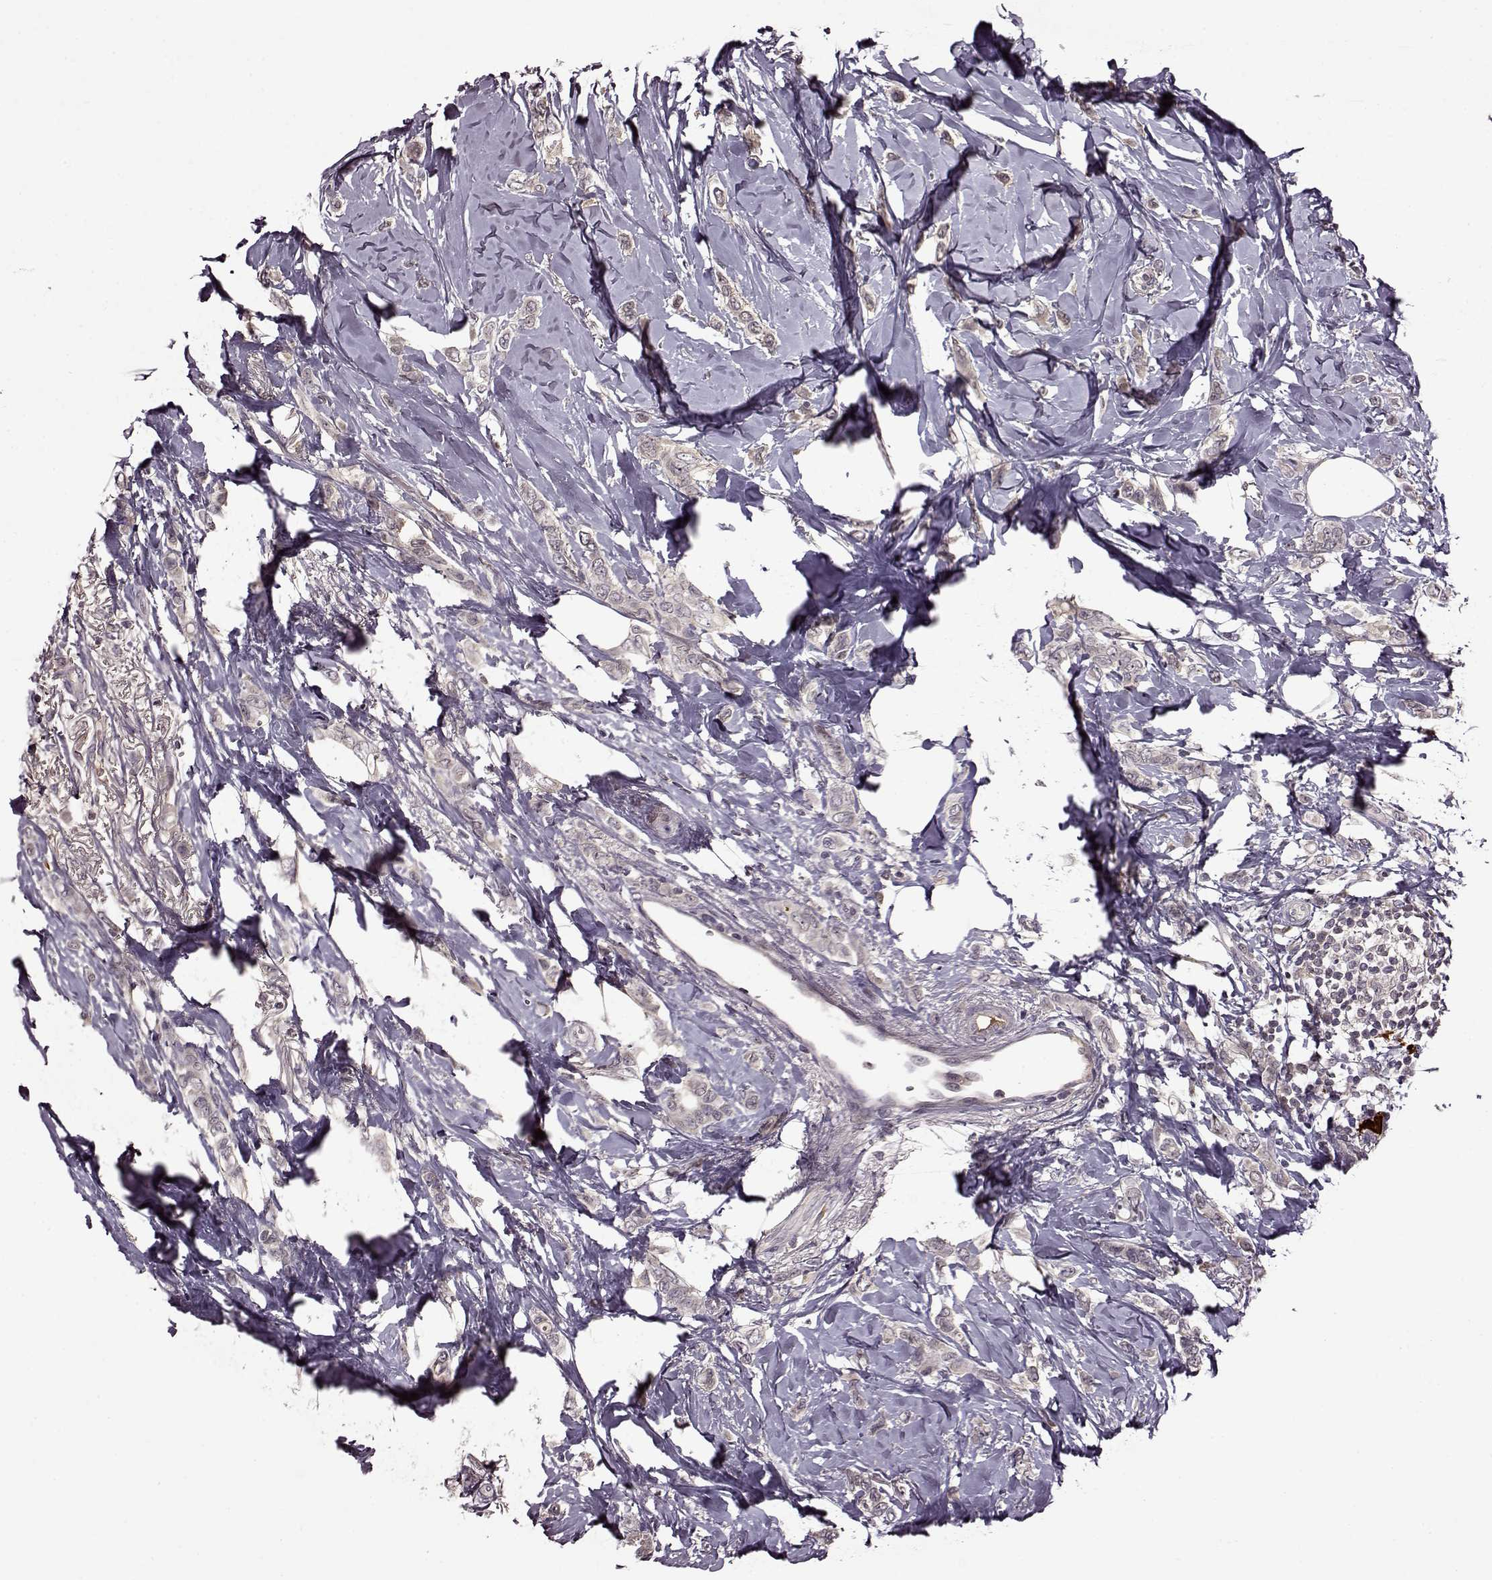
{"staining": {"intensity": "negative", "quantity": "none", "location": "none"}, "tissue": "breast cancer", "cell_type": "Tumor cells", "image_type": "cancer", "snomed": [{"axis": "morphology", "description": "Lobular carcinoma"}, {"axis": "topography", "description": "Breast"}], "caption": "This is an IHC image of breast cancer. There is no expression in tumor cells.", "gene": "MAIP1", "patient": {"sex": "female", "age": 66}}